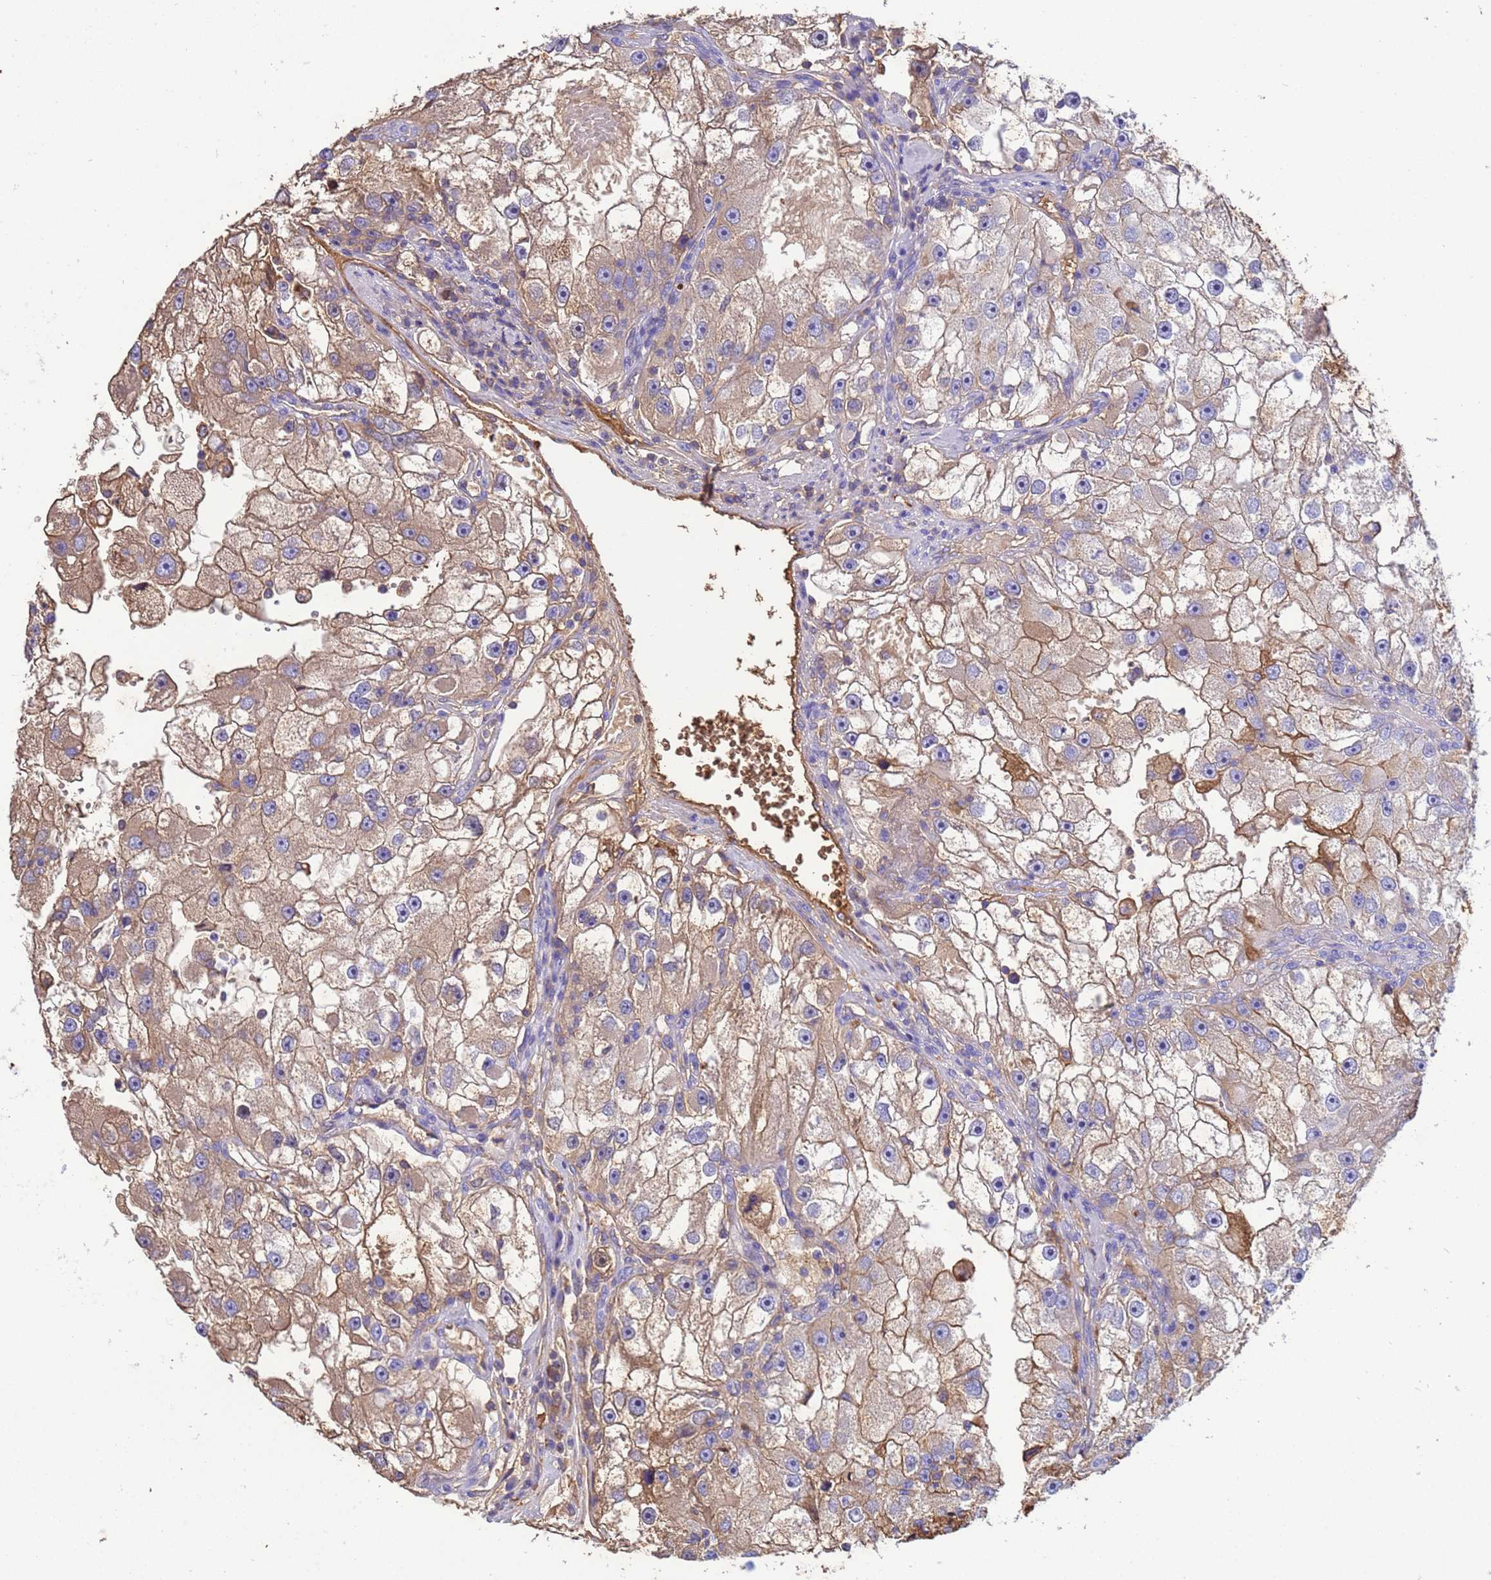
{"staining": {"intensity": "moderate", "quantity": ">75%", "location": "cytoplasmic/membranous"}, "tissue": "renal cancer", "cell_type": "Tumor cells", "image_type": "cancer", "snomed": [{"axis": "morphology", "description": "Adenocarcinoma, NOS"}, {"axis": "topography", "description": "Kidney"}], "caption": "About >75% of tumor cells in renal cancer (adenocarcinoma) display moderate cytoplasmic/membranous protein expression as visualized by brown immunohistochemical staining.", "gene": "H1-7", "patient": {"sex": "male", "age": 63}}